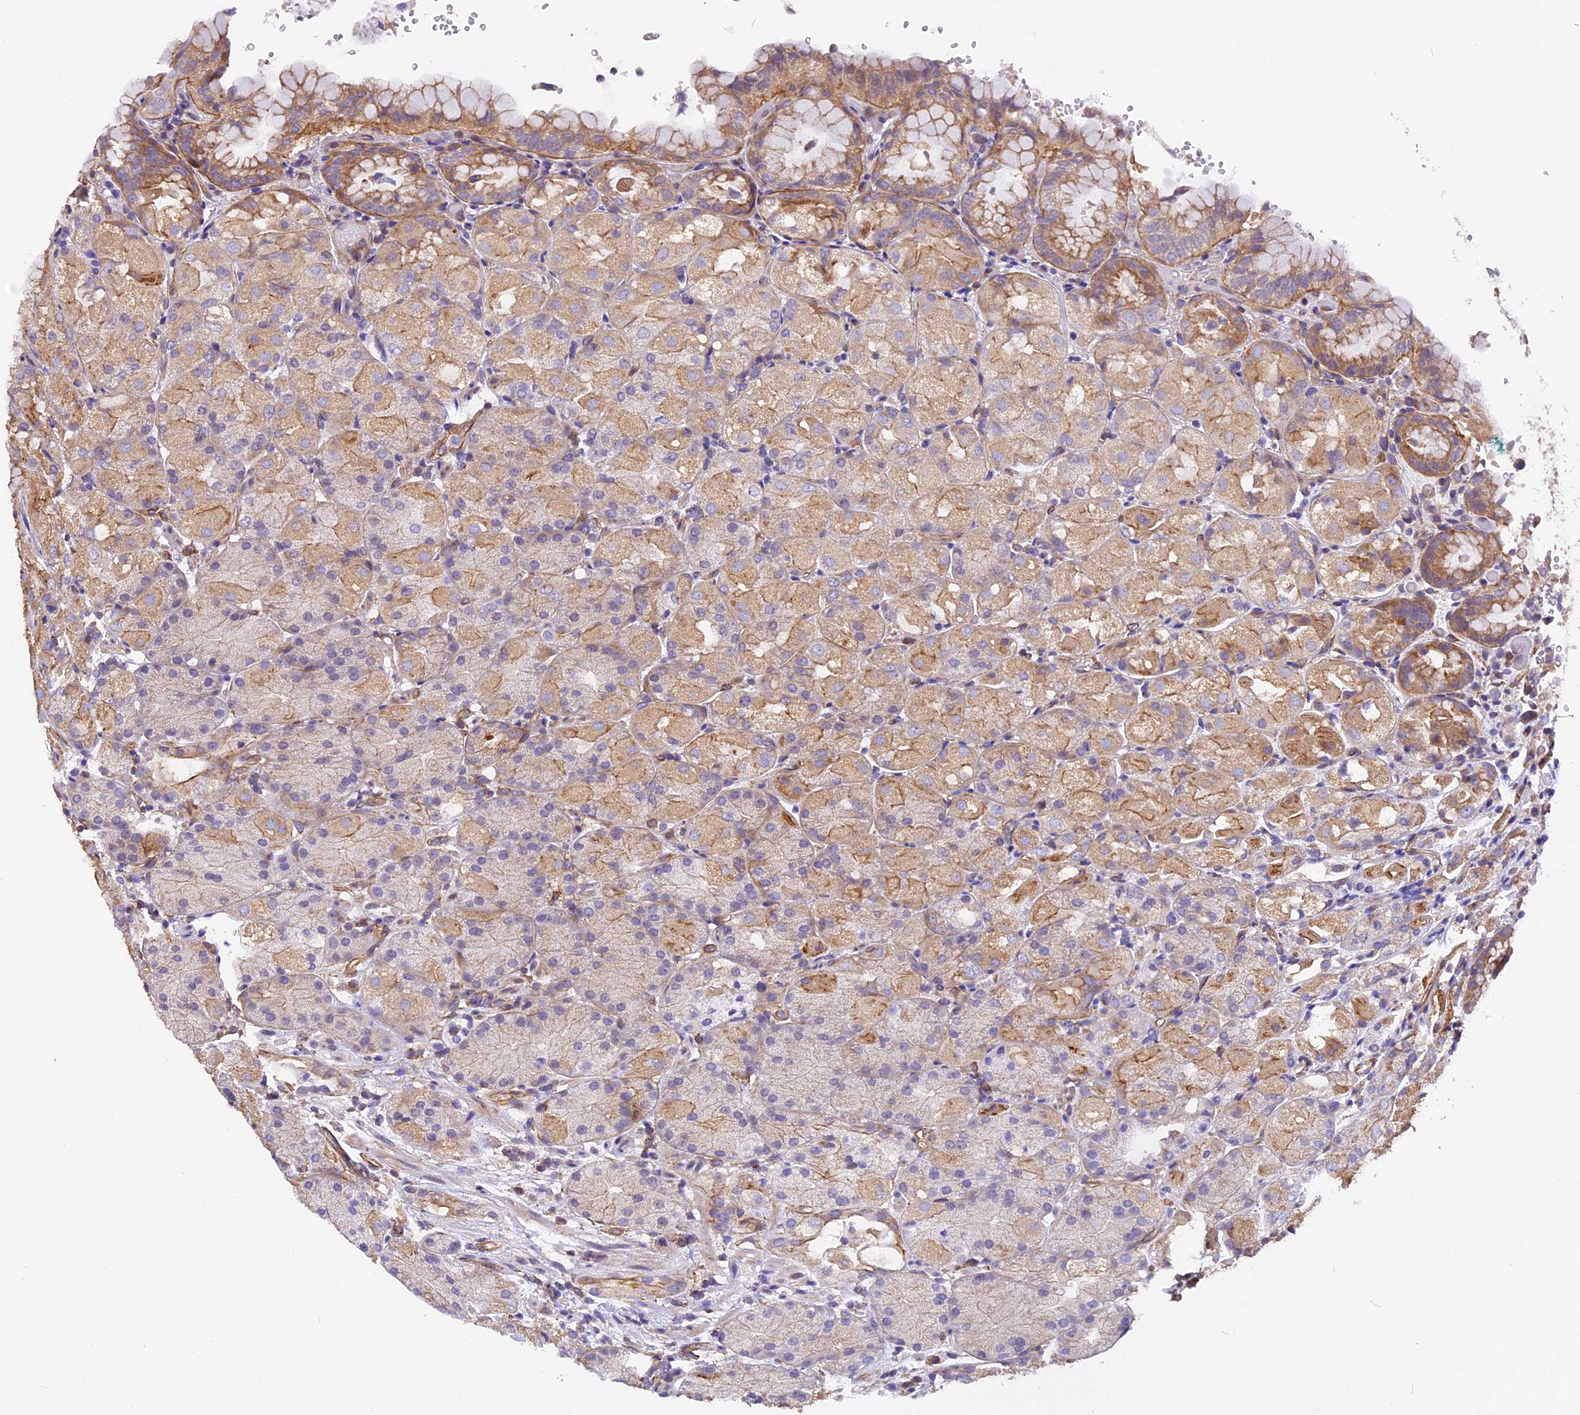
{"staining": {"intensity": "moderate", "quantity": "25%-75%", "location": "cytoplasmic/membranous"}, "tissue": "stomach", "cell_type": "Glandular cells", "image_type": "normal", "snomed": [{"axis": "morphology", "description": "Normal tissue, NOS"}, {"axis": "topography", "description": "Stomach, upper"}, {"axis": "topography", "description": "Stomach, lower"}], "caption": "Unremarkable stomach was stained to show a protein in brown. There is medium levels of moderate cytoplasmic/membranous positivity in approximately 25%-75% of glandular cells. Using DAB (3,3'-diaminobenzidine) (brown) and hematoxylin (blue) stains, captured at high magnification using brightfield microscopy.", "gene": "MED20", "patient": {"sex": "male", "age": 62}}